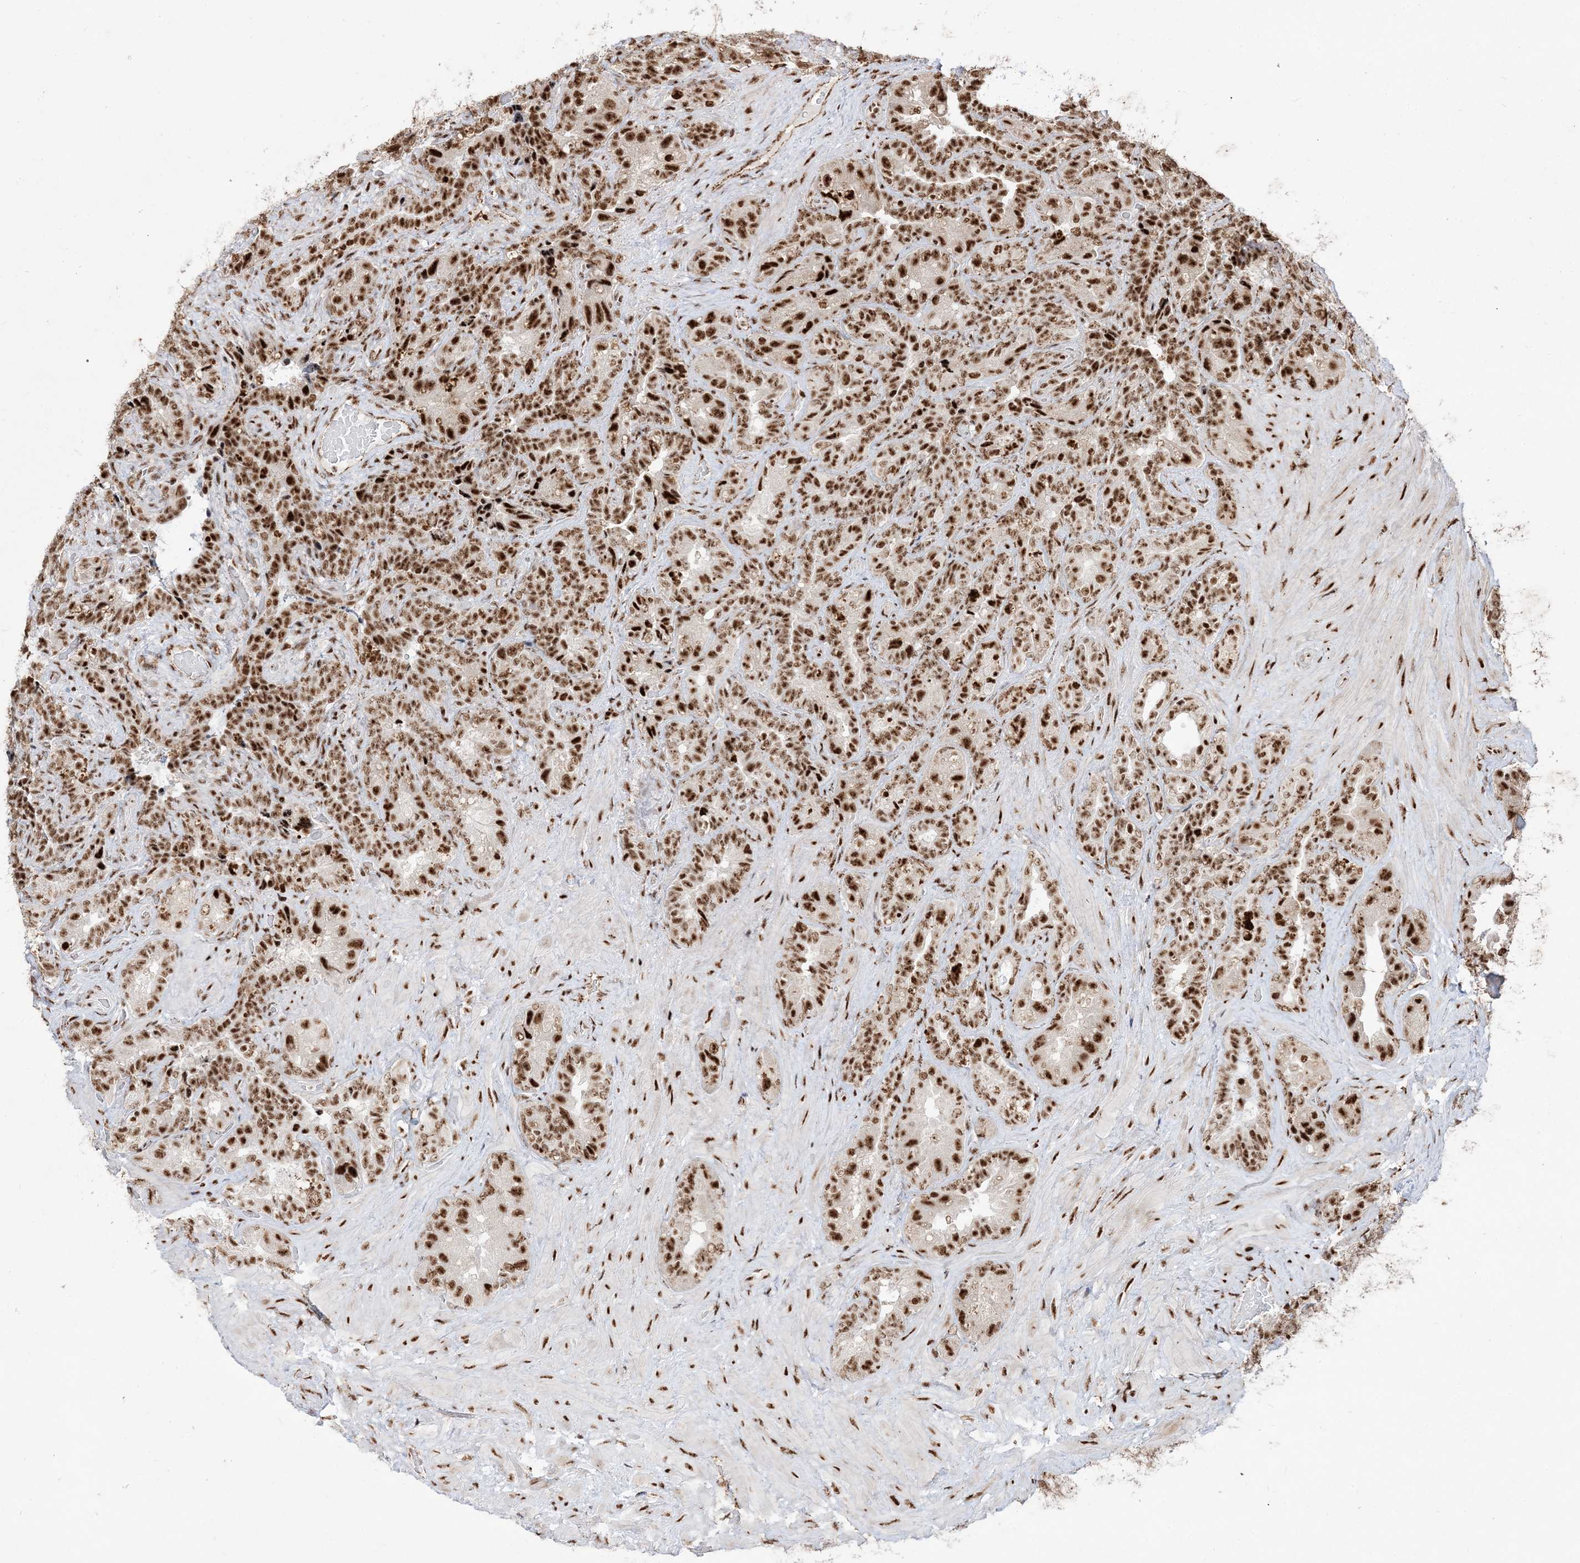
{"staining": {"intensity": "strong", "quantity": ">75%", "location": "nuclear"}, "tissue": "seminal vesicle", "cell_type": "Glandular cells", "image_type": "normal", "snomed": [{"axis": "morphology", "description": "Normal tissue, NOS"}, {"axis": "topography", "description": "Seminal veicle"}, {"axis": "topography", "description": "Peripheral nerve tissue"}], "caption": "Unremarkable seminal vesicle reveals strong nuclear expression in about >75% of glandular cells.", "gene": "RBM17", "patient": {"sex": "male", "age": 67}}